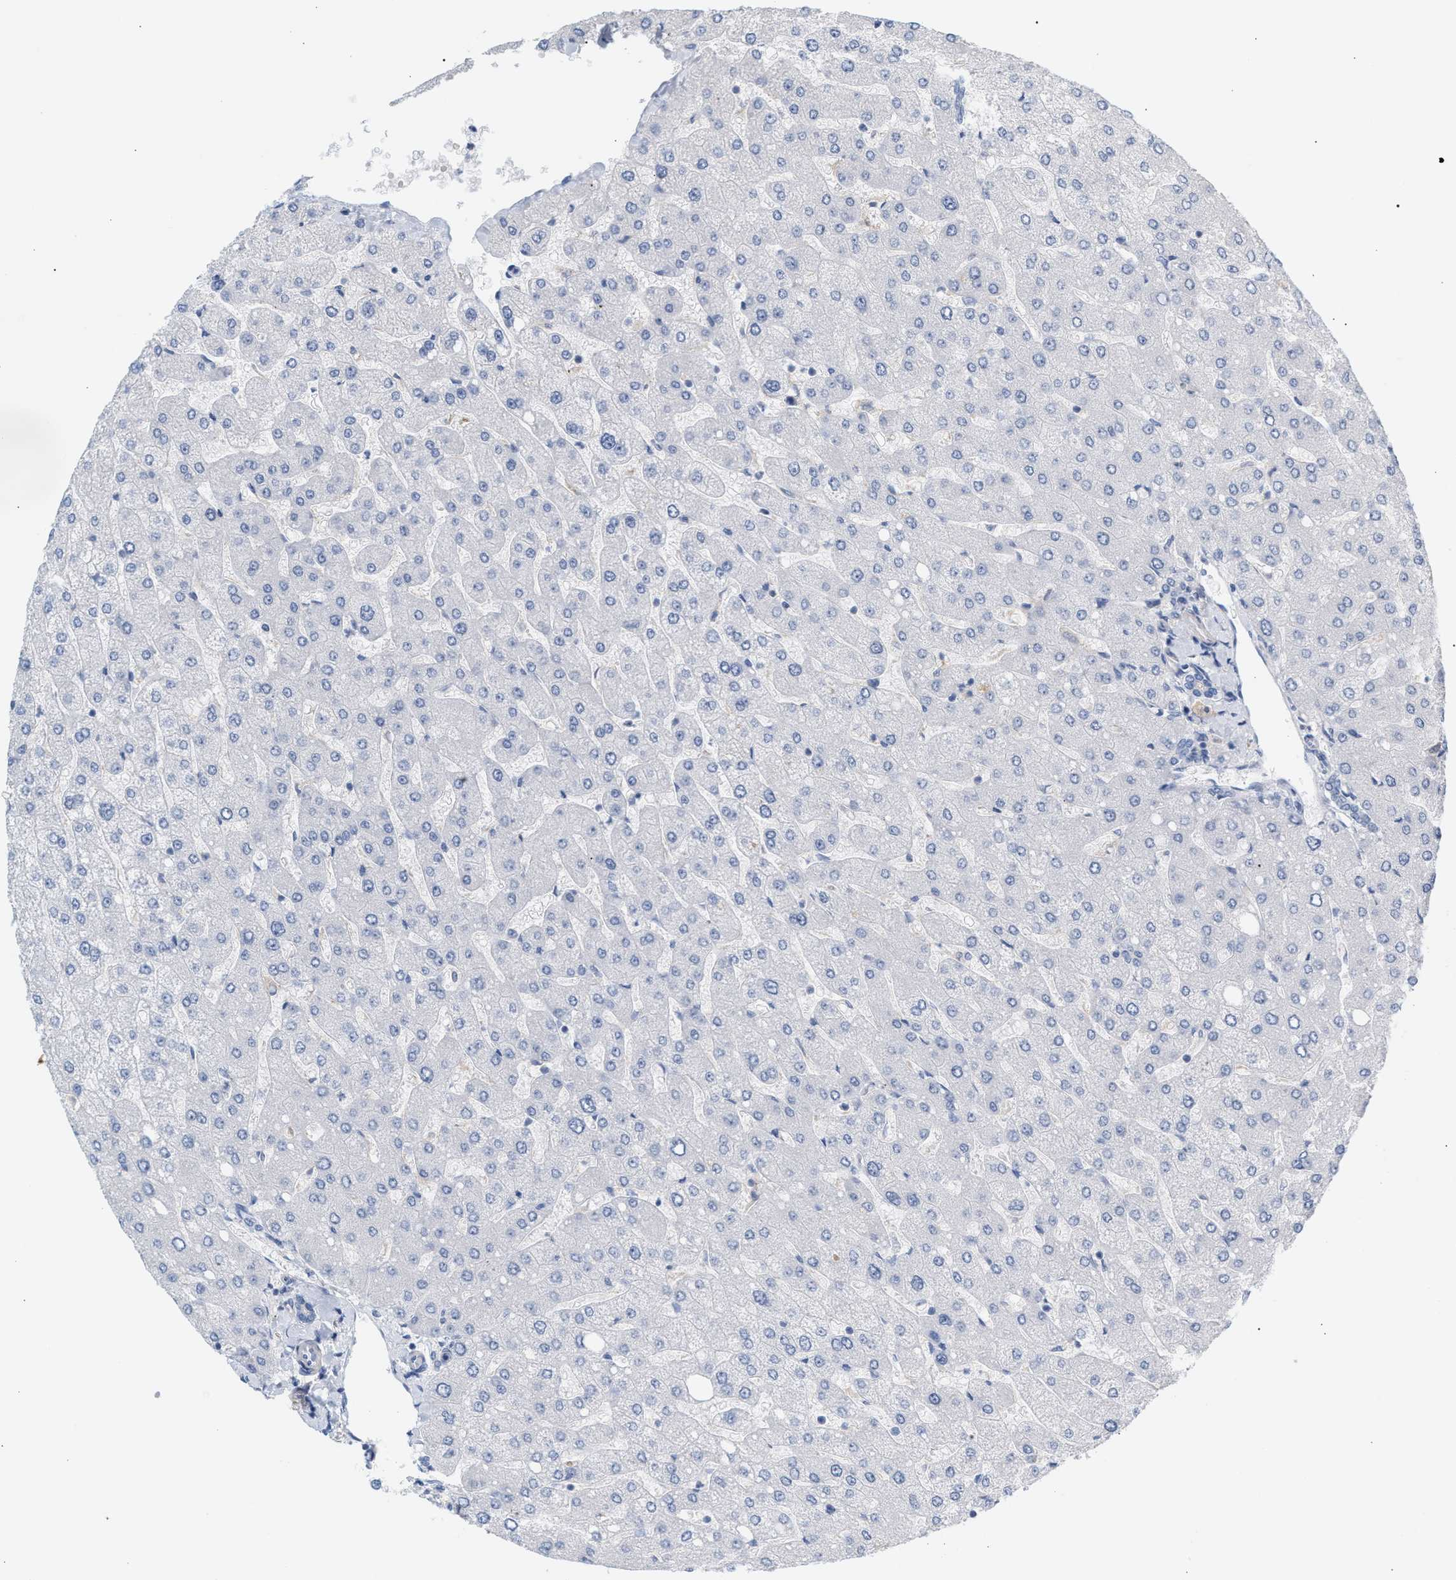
{"staining": {"intensity": "negative", "quantity": "none", "location": "none"}, "tissue": "liver", "cell_type": "Cholangiocytes", "image_type": "normal", "snomed": [{"axis": "morphology", "description": "Normal tissue, NOS"}, {"axis": "topography", "description": "Liver"}], "caption": "This micrograph is of benign liver stained with immunohistochemistry to label a protein in brown with the nuclei are counter-stained blue. There is no positivity in cholangiocytes. (Stains: DAB (3,3'-diaminobenzidine) immunohistochemistry with hematoxylin counter stain, Microscopy: brightfield microscopy at high magnification).", "gene": "LRCH1", "patient": {"sex": "male", "age": 55}}